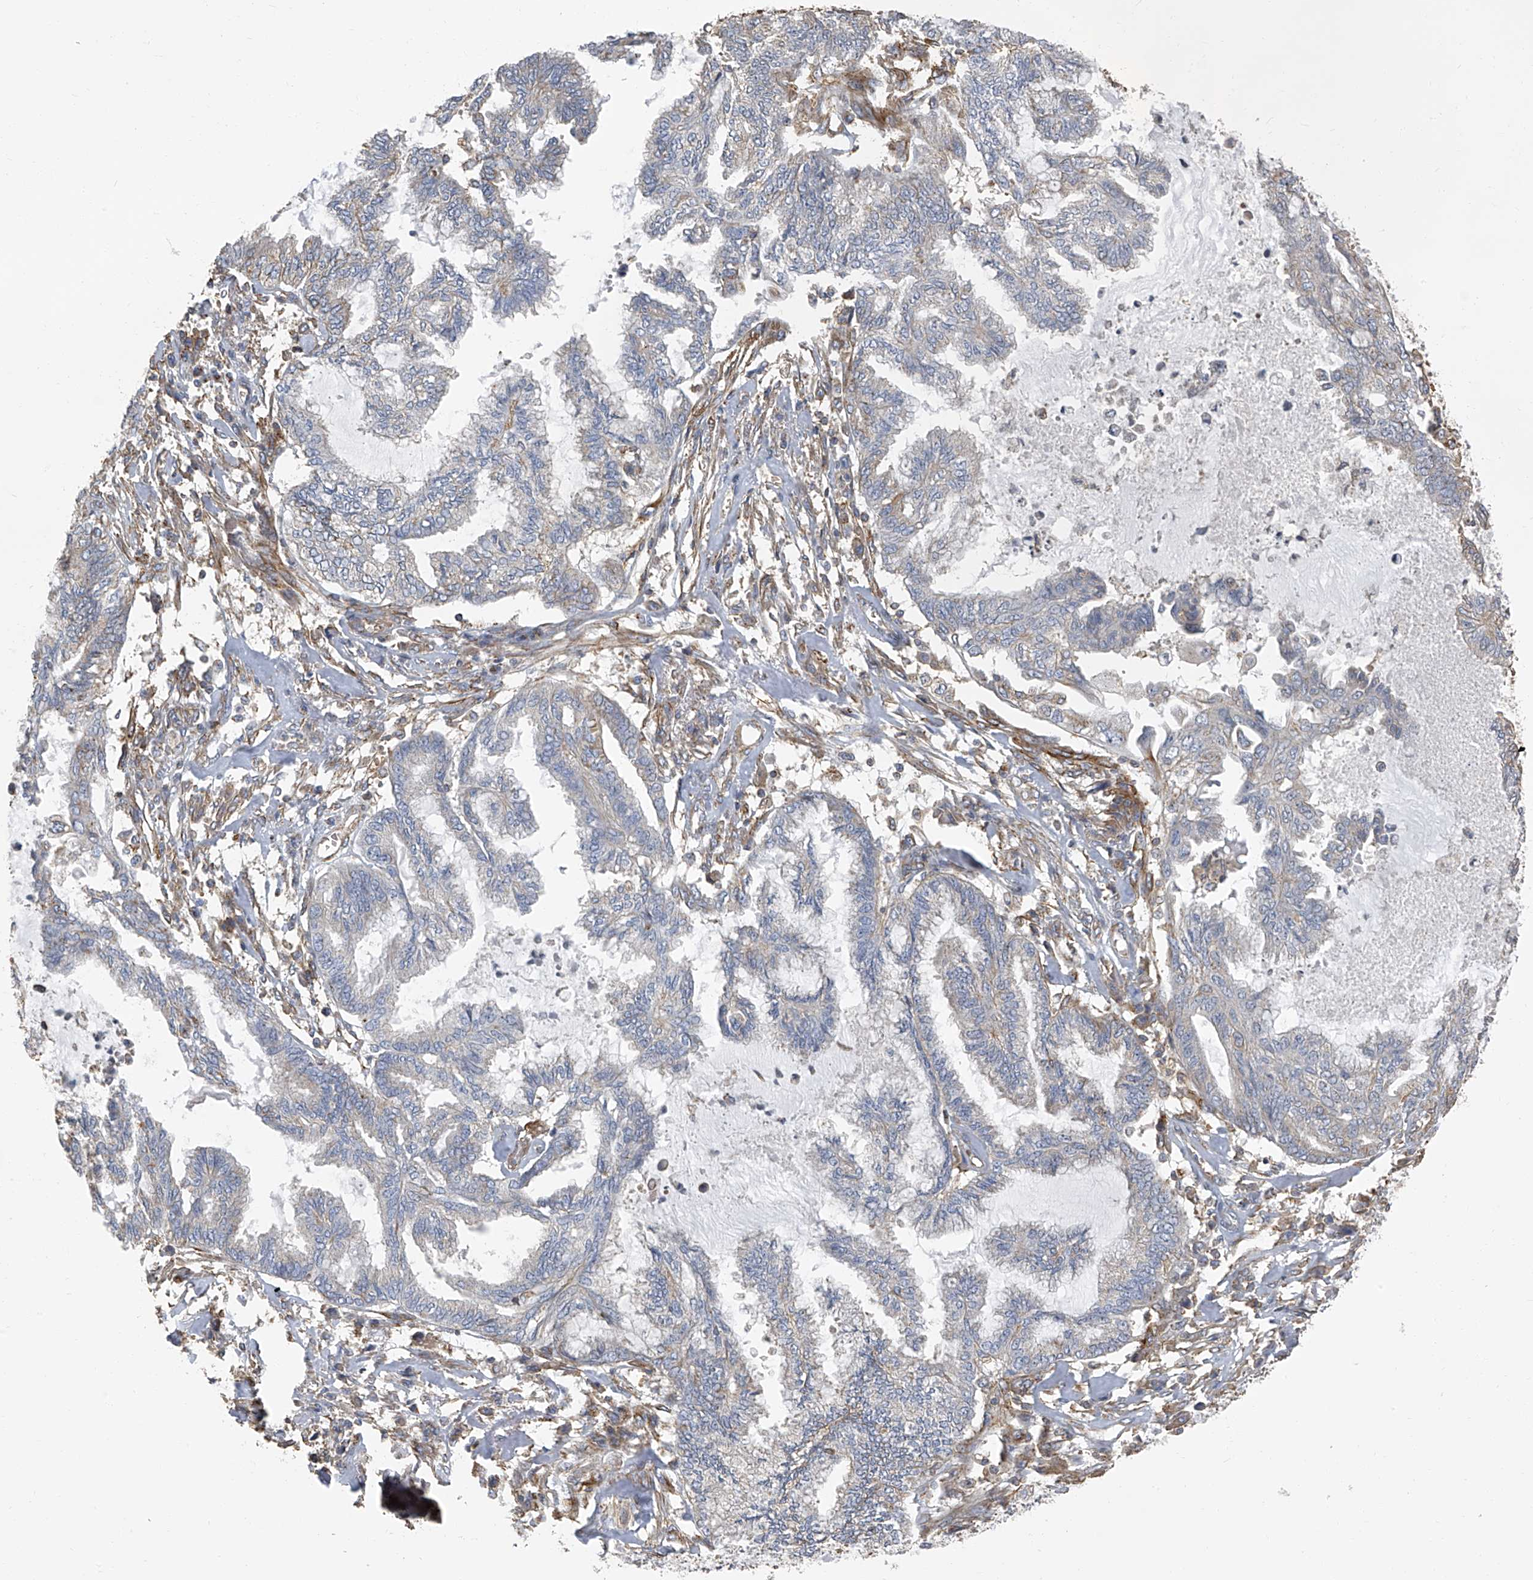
{"staining": {"intensity": "negative", "quantity": "none", "location": "none"}, "tissue": "endometrial cancer", "cell_type": "Tumor cells", "image_type": "cancer", "snomed": [{"axis": "morphology", "description": "Adenocarcinoma, NOS"}, {"axis": "topography", "description": "Endometrium"}], "caption": "There is no significant staining in tumor cells of adenocarcinoma (endometrial).", "gene": "SEPTIN7", "patient": {"sex": "female", "age": 86}}